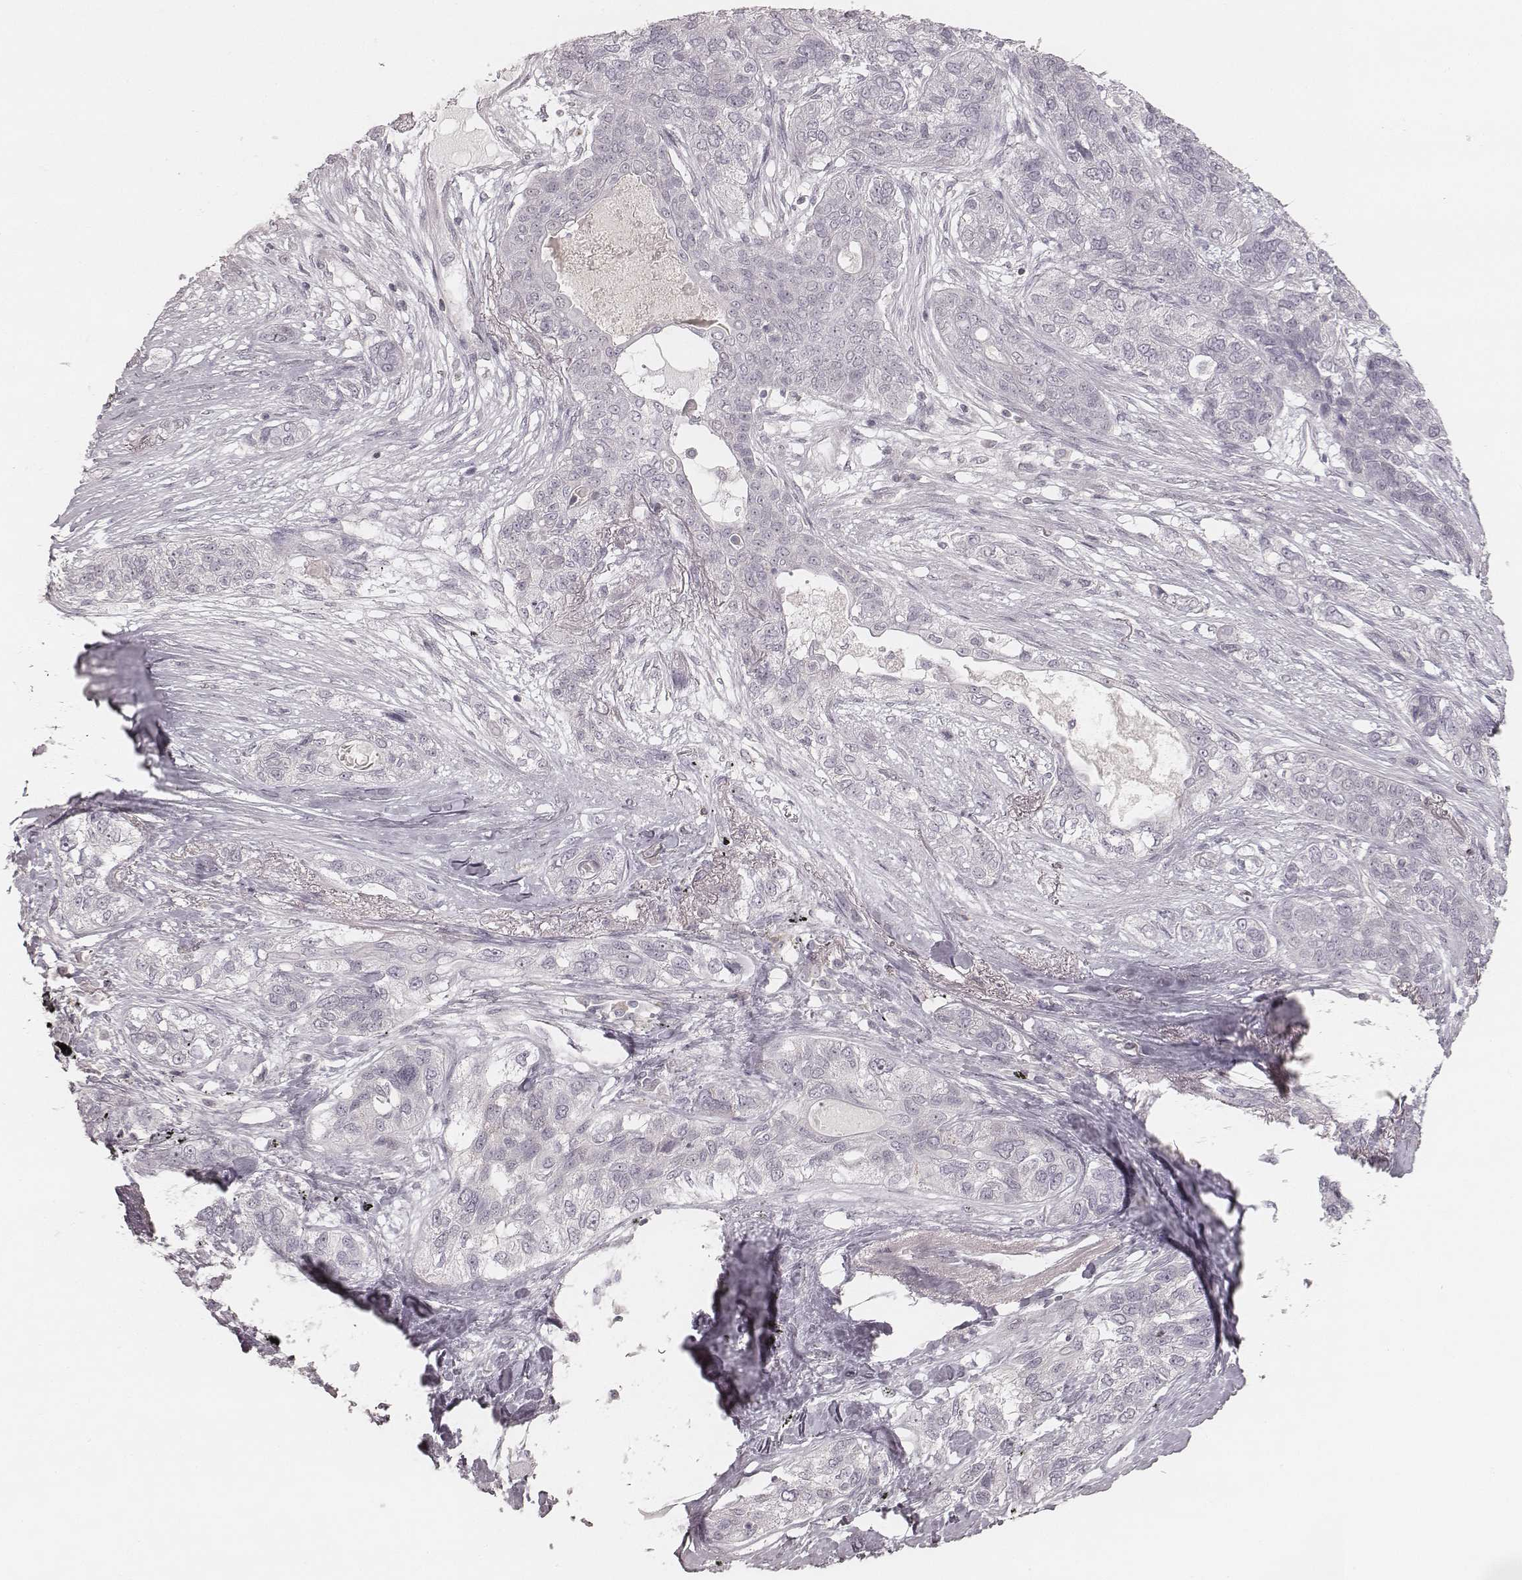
{"staining": {"intensity": "negative", "quantity": "none", "location": "none"}, "tissue": "lung cancer", "cell_type": "Tumor cells", "image_type": "cancer", "snomed": [{"axis": "morphology", "description": "Squamous cell carcinoma, NOS"}, {"axis": "topography", "description": "Lung"}], "caption": "High magnification brightfield microscopy of lung cancer (squamous cell carcinoma) stained with DAB (brown) and counterstained with hematoxylin (blue): tumor cells show no significant positivity.", "gene": "ACACB", "patient": {"sex": "female", "age": 70}}